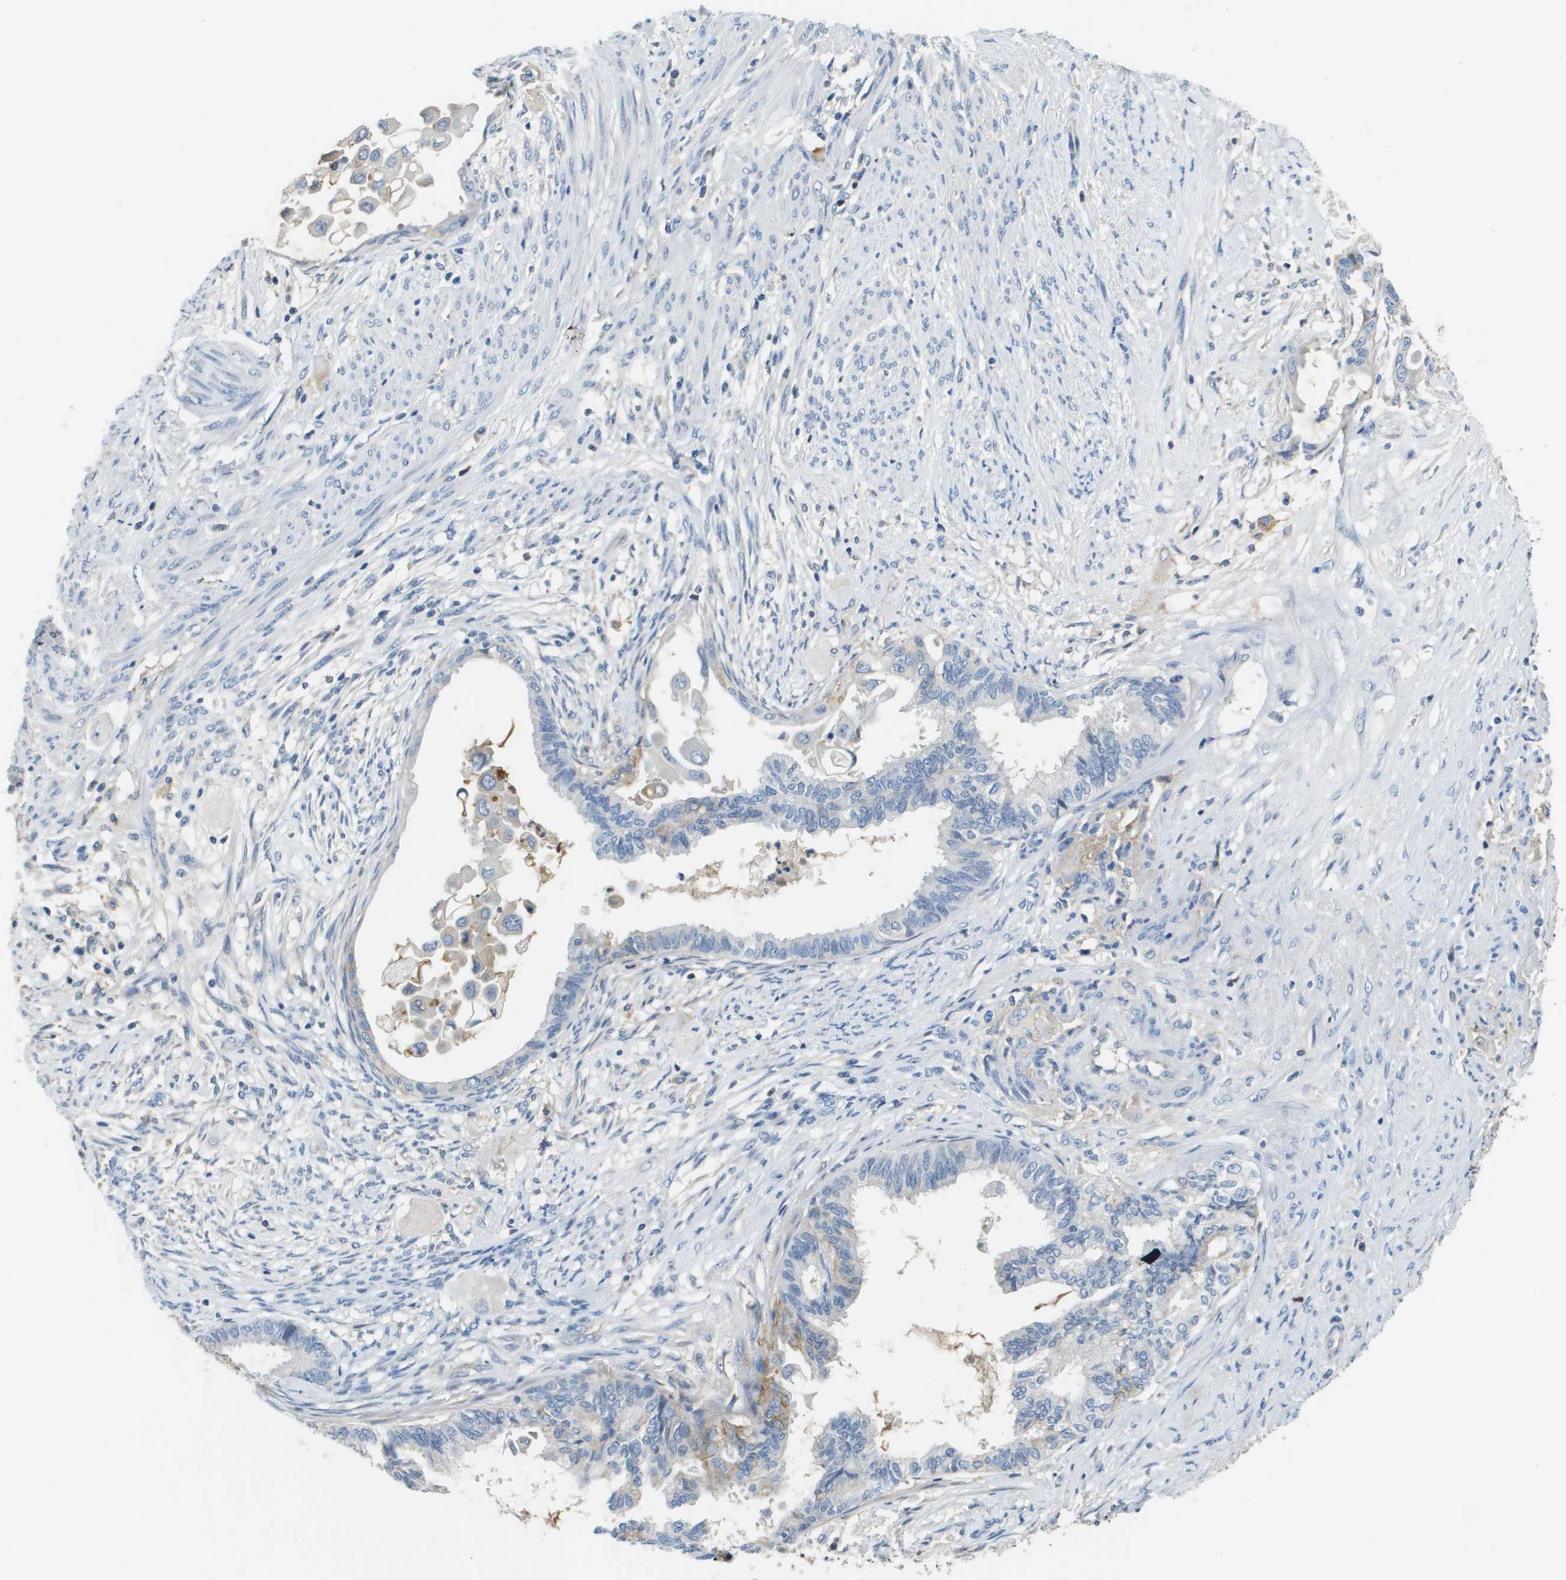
{"staining": {"intensity": "negative", "quantity": "none", "location": "none"}, "tissue": "cervical cancer", "cell_type": "Tumor cells", "image_type": "cancer", "snomed": [{"axis": "morphology", "description": "Normal tissue, NOS"}, {"axis": "morphology", "description": "Adenocarcinoma, NOS"}, {"axis": "topography", "description": "Cervix"}, {"axis": "topography", "description": "Endometrium"}], "caption": "High power microscopy image of an immunohistochemistry (IHC) histopathology image of adenocarcinoma (cervical), revealing no significant positivity in tumor cells. (DAB immunohistochemistry (IHC) with hematoxylin counter stain).", "gene": "SLC16A3", "patient": {"sex": "female", "age": 86}}